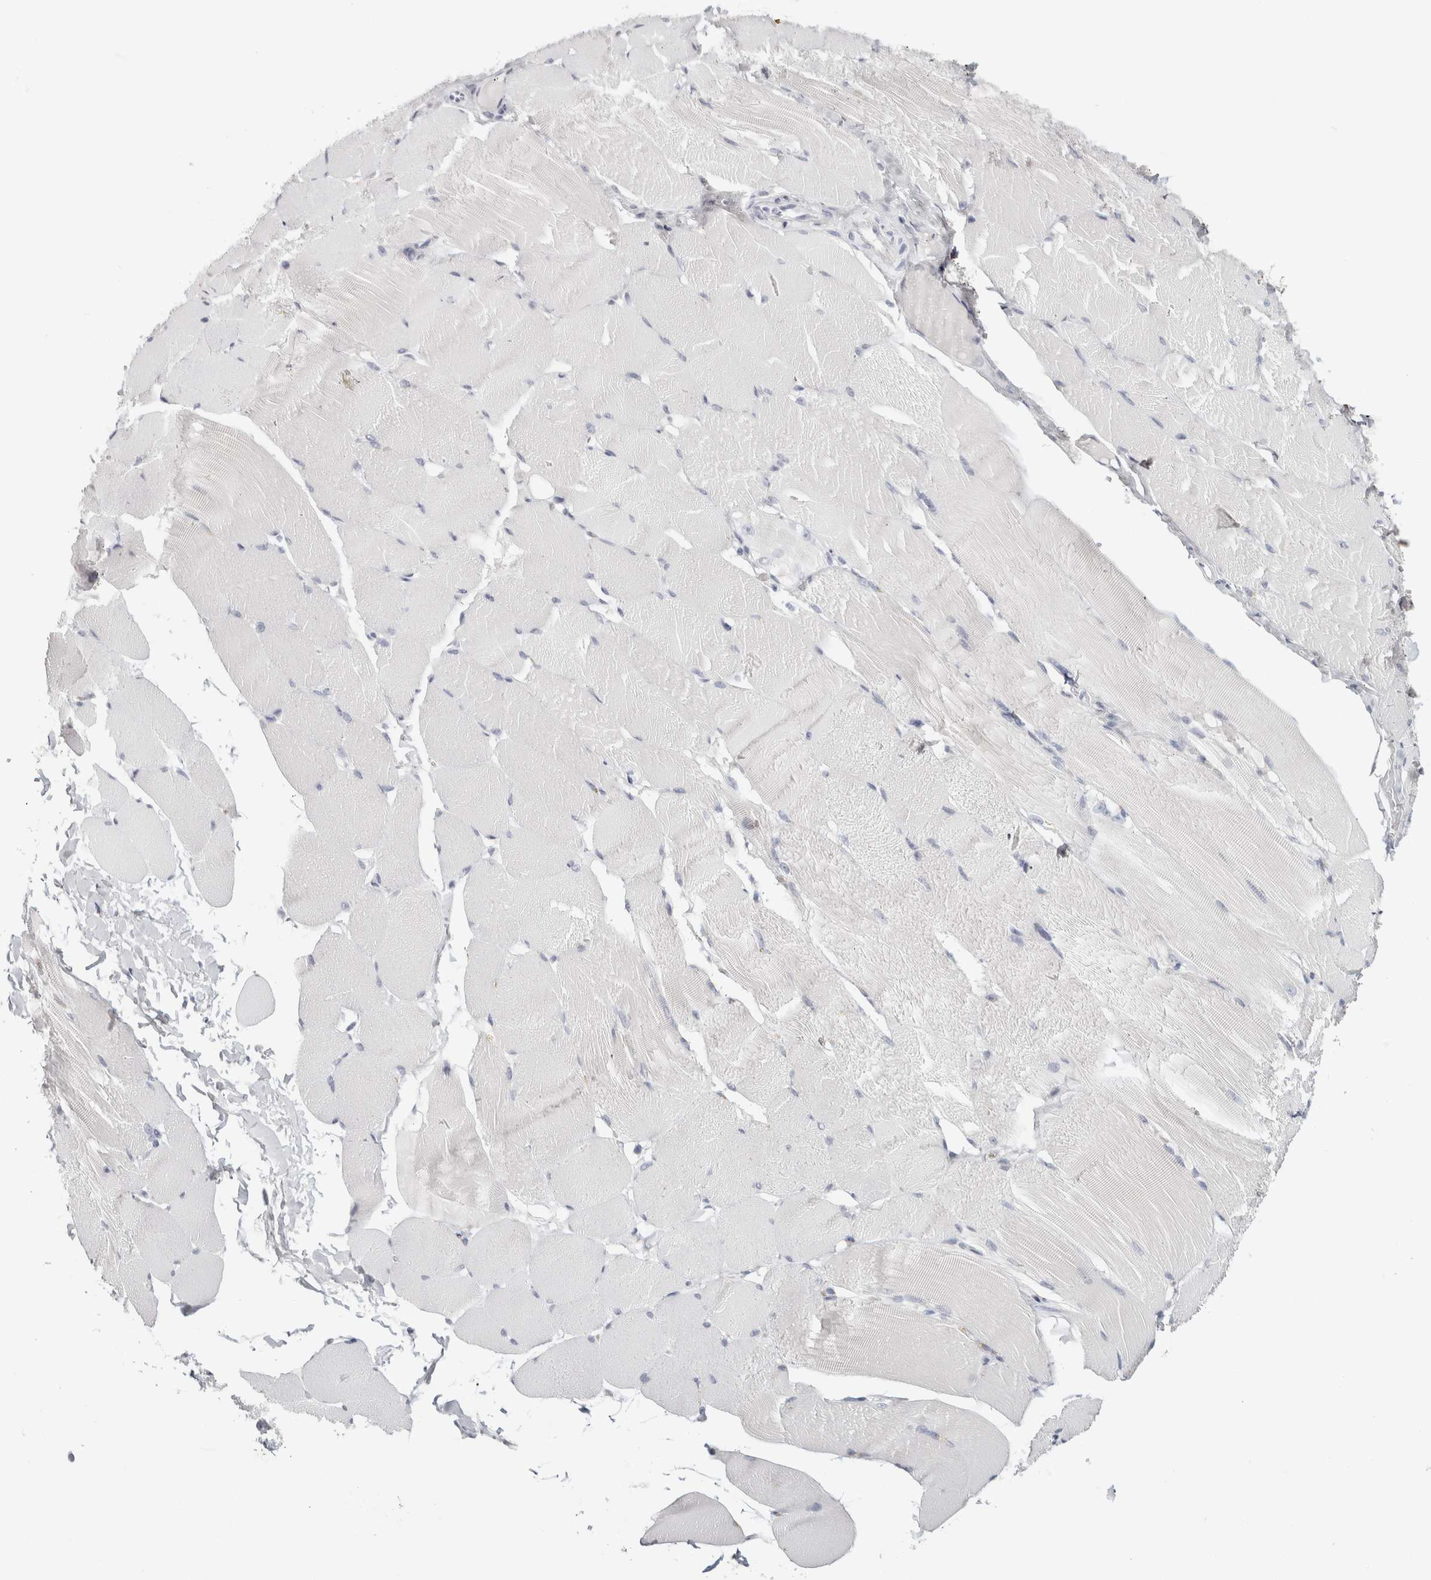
{"staining": {"intensity": "negative", "quantity": "none", "location": "none"}, "tissue": "skeletal muscle", "cell_type": "Myocytes", "image_type": "normal", "snomed": [{"axis": "morphology", "description": "Normal tissue, NOS"}, {"axis": "topography", "description": "Skin"}, {"axis": "topography", "description": "Skeletal muscle"}], "caption": "Skeletal muscle stained for a protein using immunohistochemistry (IHC) reveals no staining myocytes.", "gene": "RPH3AL", "patient": {"sex": "male", "age": 83}}